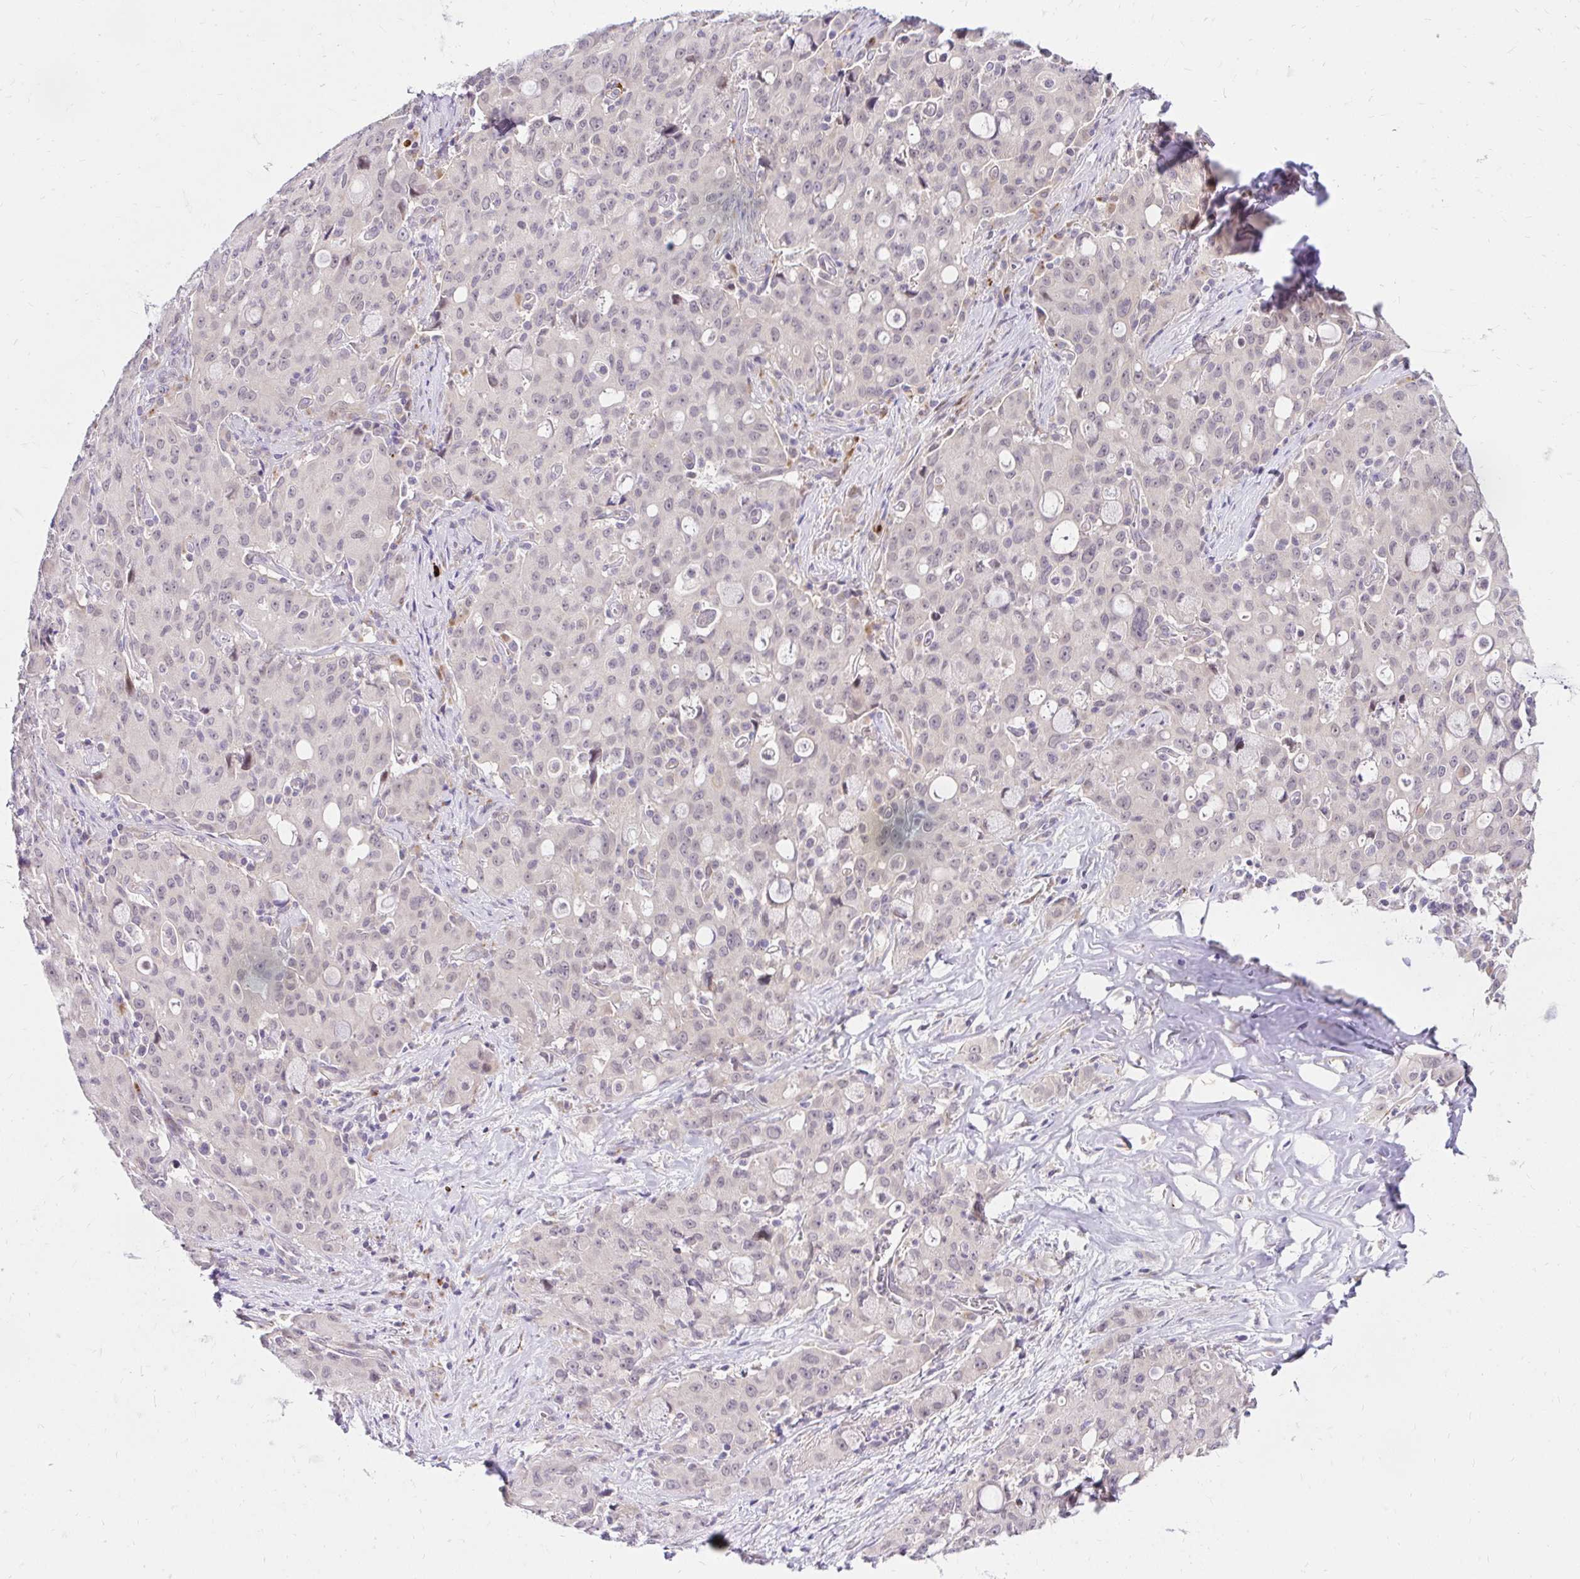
{"staining": {"intensity": "negative", "quantity": "none", "location": "none"}, "tissue": "lung cancer", "cell_type": "Tumor cells", "image_type": "cancer", "snomed": [{"axis": "morphology", "description": "Adenocarcinoma, NOS"}, {"axis": "topography", "description": "Lung"}], "caption": "An immunohistochemistry (IHC) photomicrograph of lung adenocarcinoma is shown. There is no staining in tumor cells of lung adenocarcinoma. Brightfield microscopy of IHC stained with DAB (3,3'-diaminobenzidine) (brown) and hematoxylin (blue), captured at high magnification.", "gene": "GUCY1A1", "patient": {"sex": "female", "age": 44}}